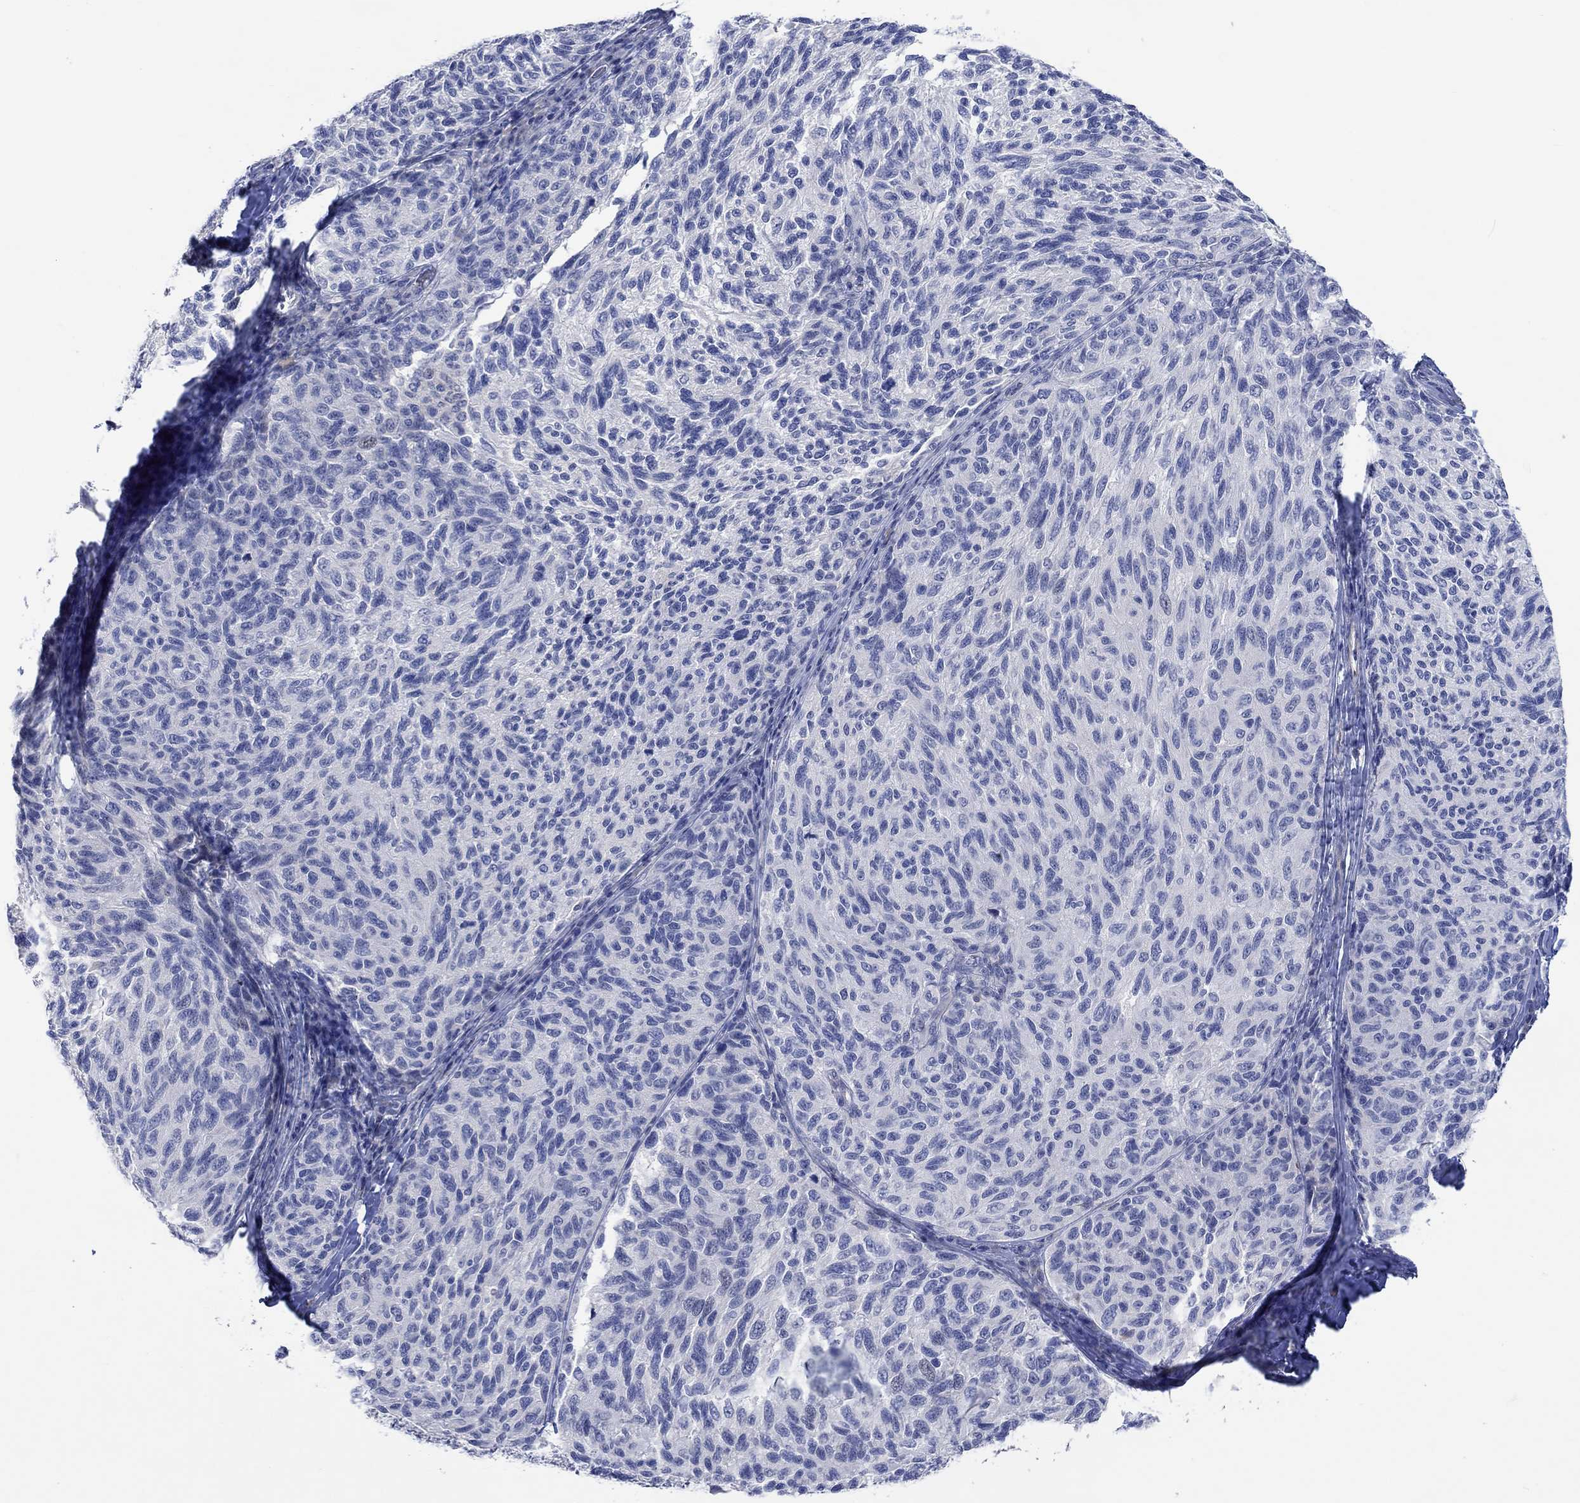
{"staining": {"intensity": "negative", "quantity": "none", "location": "none"}, "tissue": "melanoma", "cell_type": "Tumor cells", "image_type": "cancer", "snomed": [{"axis": "morphology", "description": "Malignant melanoma, NOS"}, {"axis": "topography", "description": "Skin"}], "caption": "There is no significant positivity in tumor cells of melanoma.", "gene": "DLK1", "patient": {"sex": "female", "age": 73}}